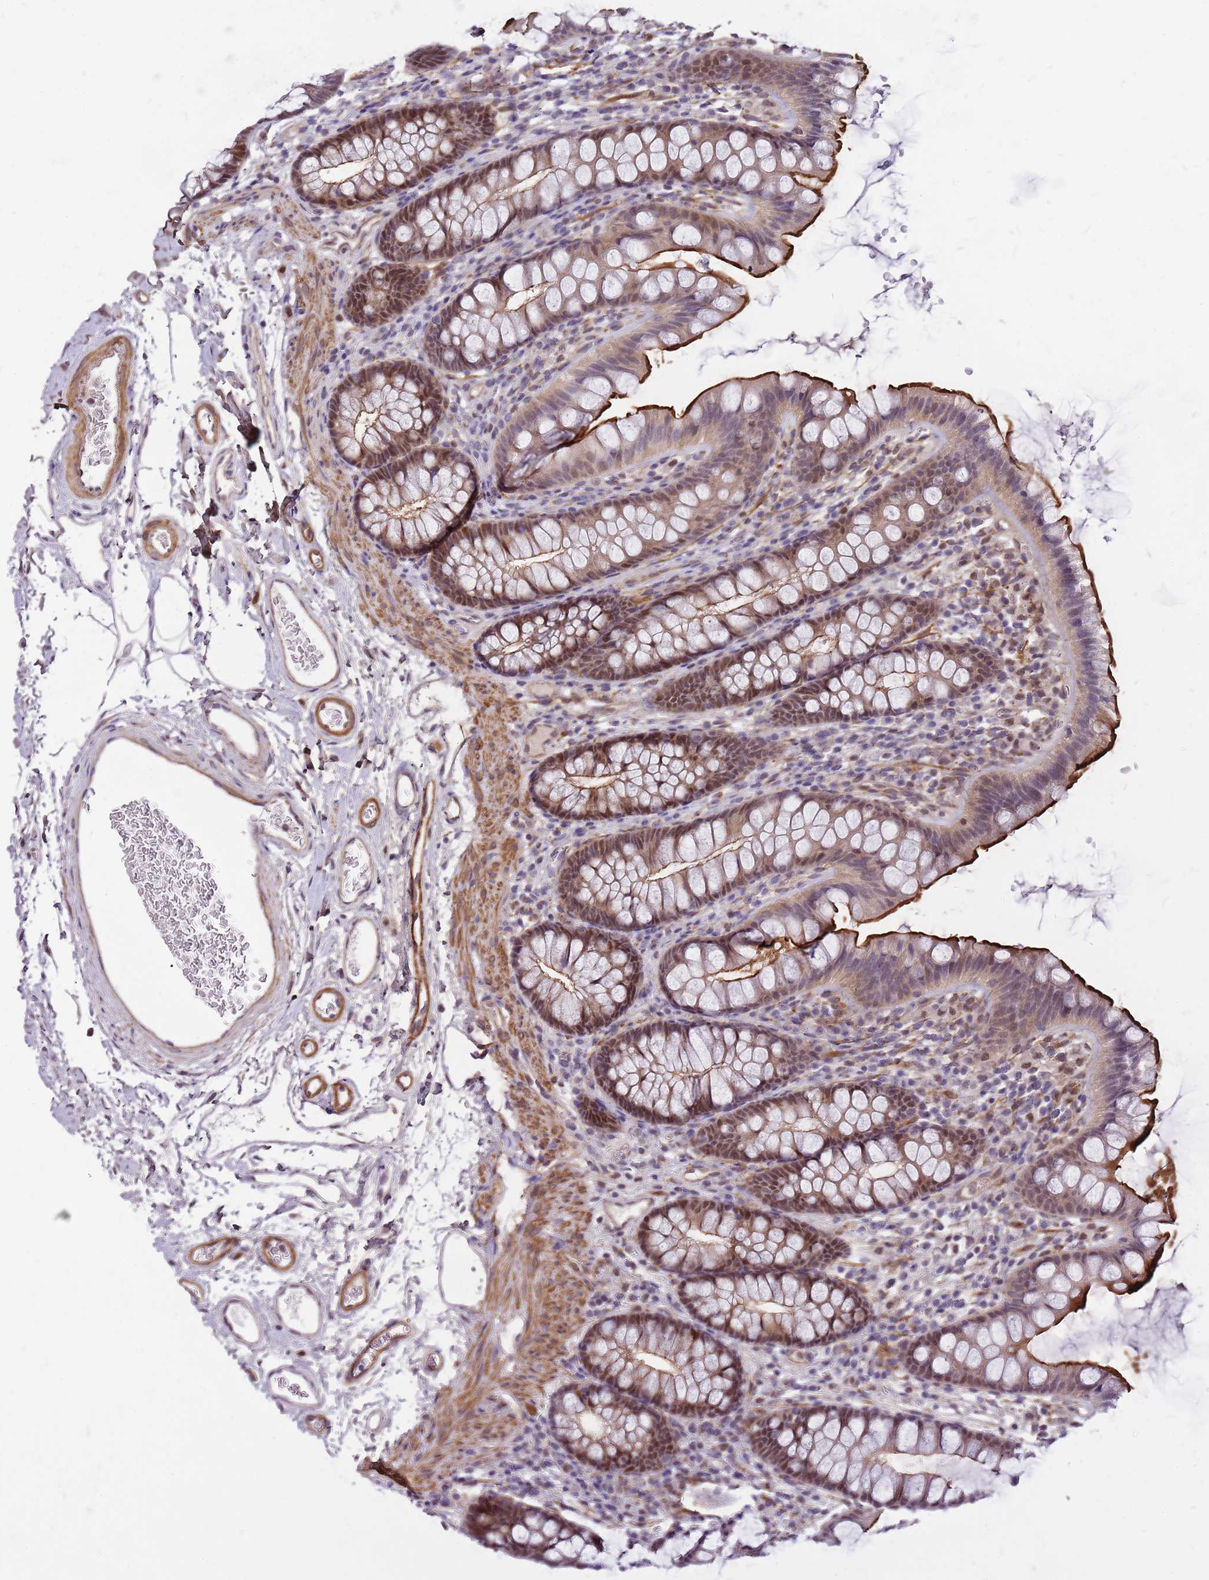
{"staining": {"intensity": "strong", "quantity": "25%-75%", "location": "cytoplasmic/membranous"}, "tissue": "colon", "cell_type": "Endothelial cells", "image_type": "normal", "snomed": [{"axis": "morphology", "description": "Normal tissue, NOS"}, {"axis": "topography", "description": "Colon"}], "caption": "IHC staining of normal colon, which exhibits high levels of strong cytoplasmic/membranous staining in about 25%-75% of endothelial cells indicating strong cytoplasmic/membranous protein staining. The staining was performed using DAB (brown) for protein detection and nuclei were counterstained in hematoxylin (blue).", "gene": "POLE3", "patient": {"sex": "female", "age": 62}}